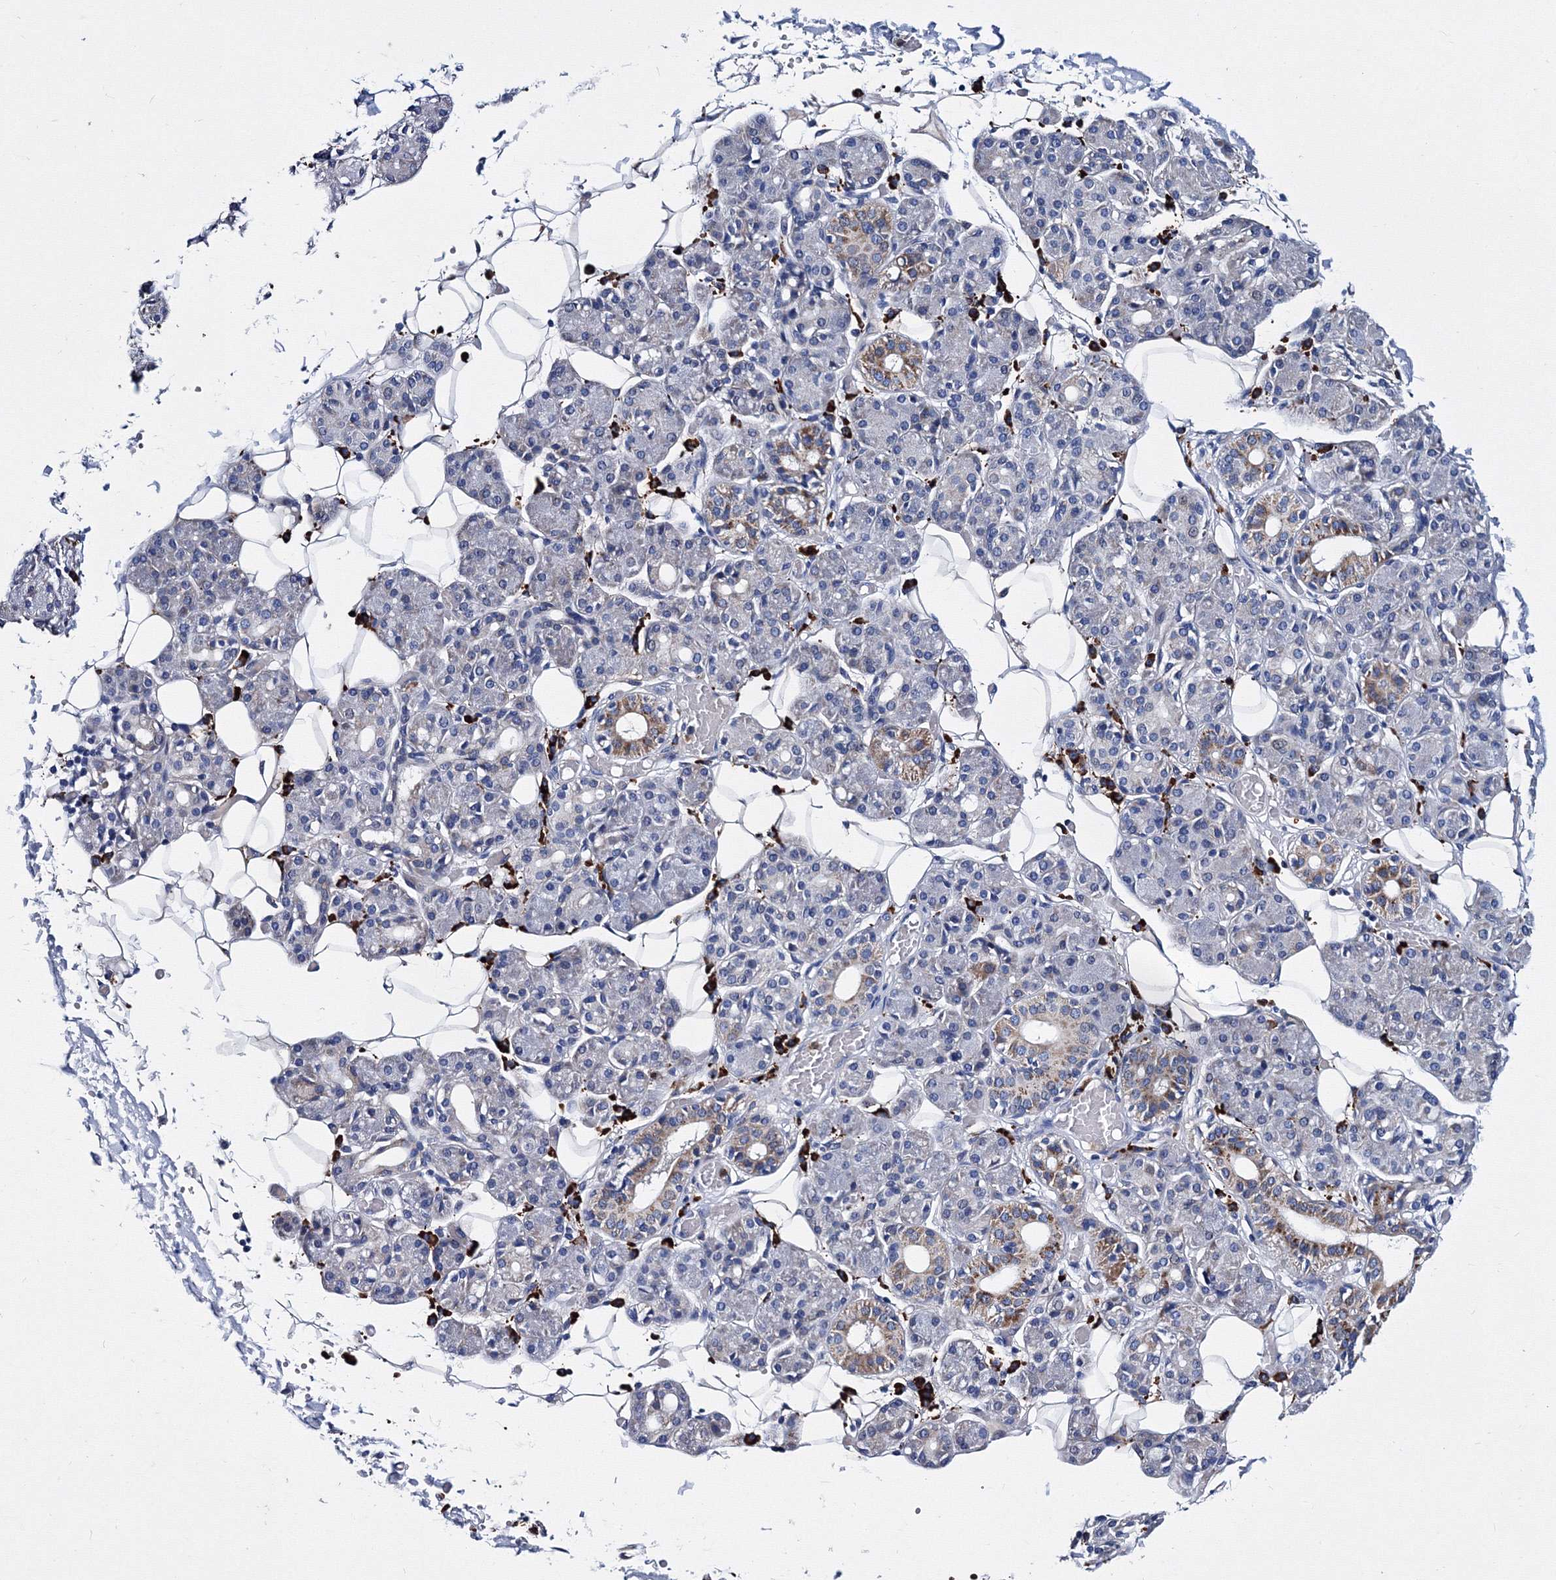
{"staining": {"intensity": "moderate", "quantity": "<25%", "location": "cytoplasmic/membranous"}, "tissue": "salivary gland", "cell_type": "Glandular cells", "image_type": "normal", "snomed": [{"axis": "morphology", "description": "Normal tissue, NOS"}, {"axis": "topography", "description": "Salivary gland"}], "caption": "An image of salivary gland stained for a protein shows moderate cytoplasmic/membranous brown staining in glandular cells.", "gene": "TRPM2", "patient": {"sex": "male", "age": 63}}